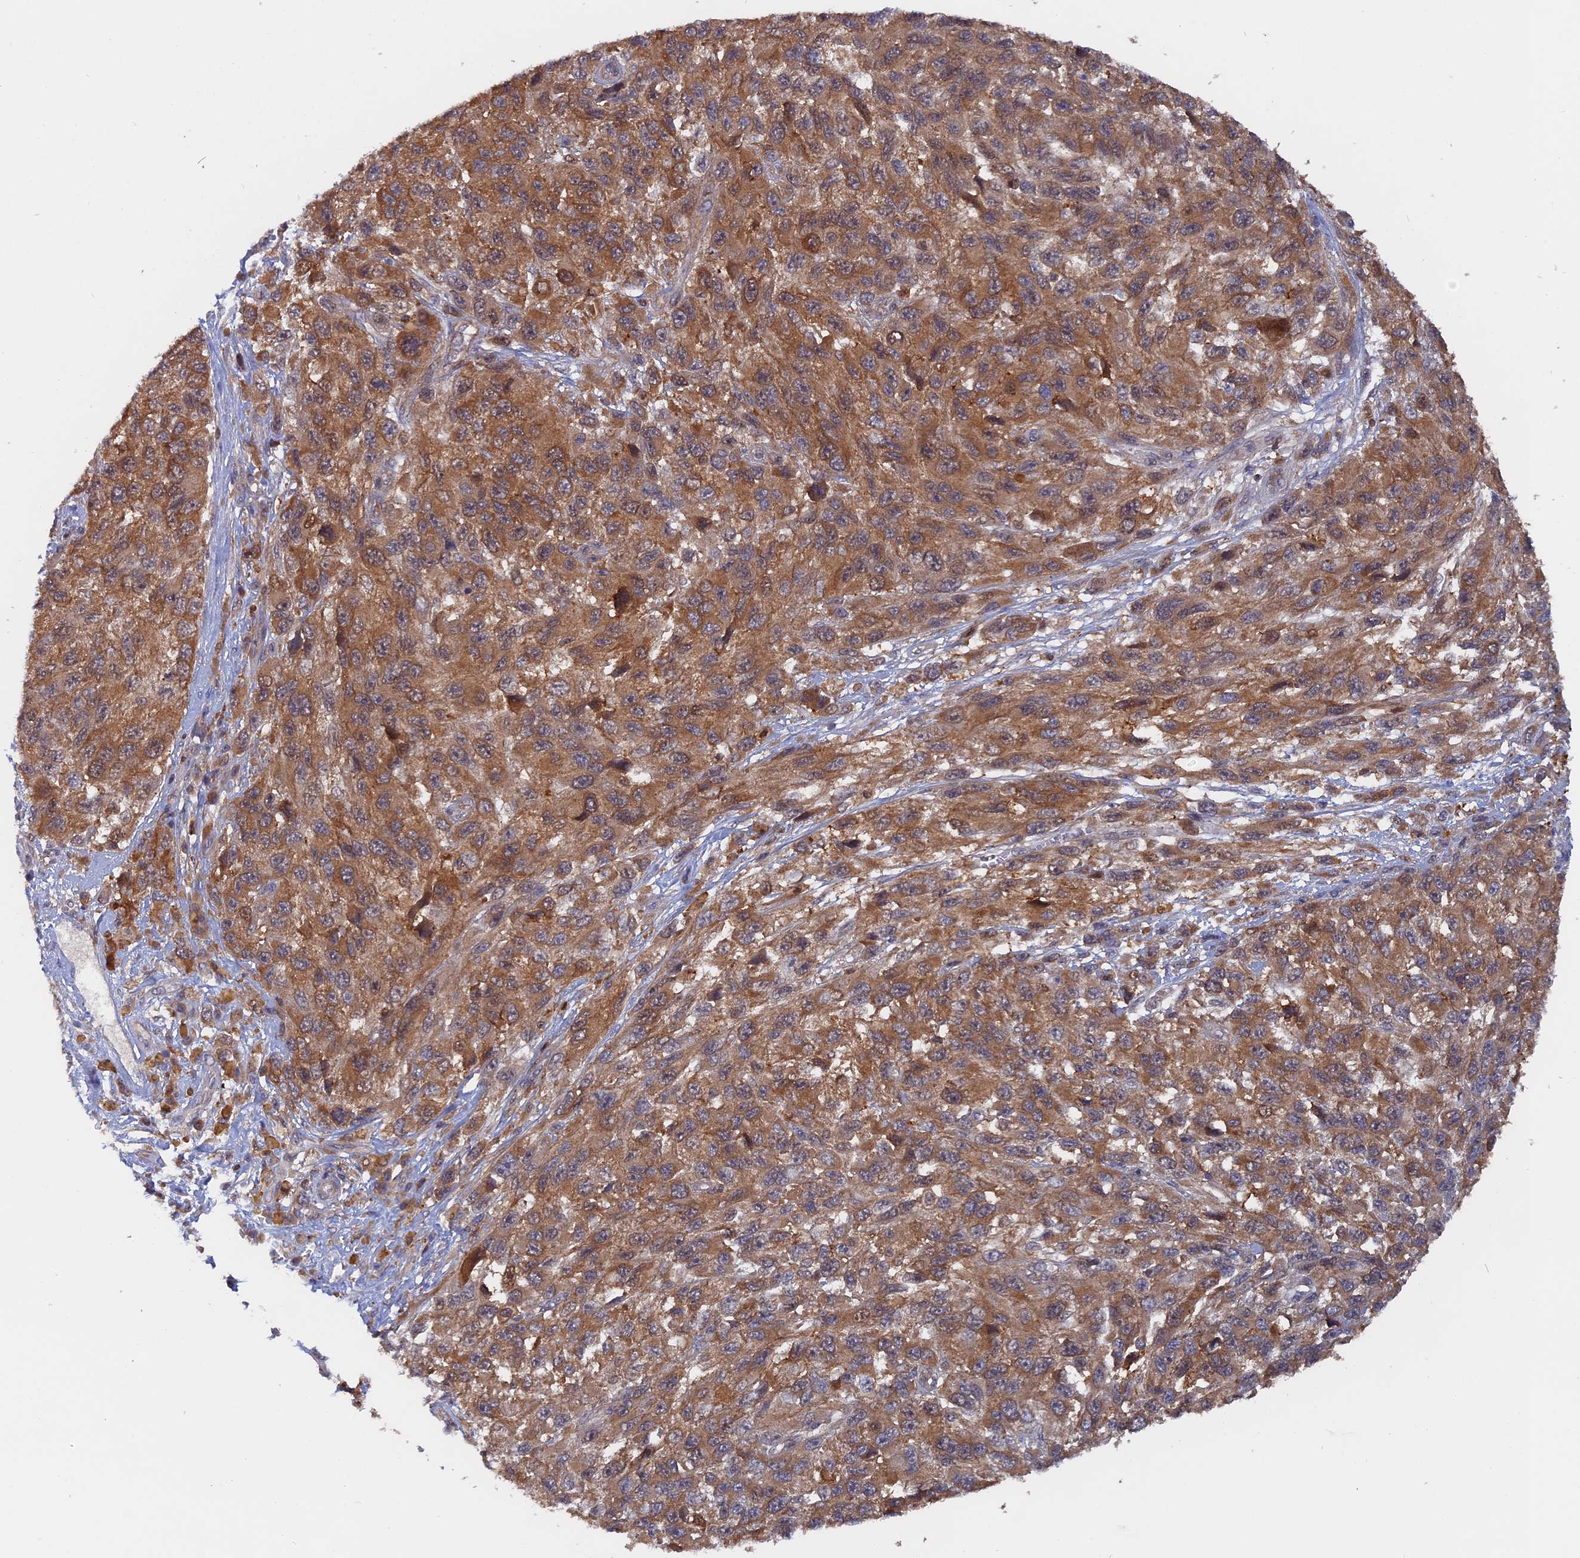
{"staining": {"intensity": "moderate", "quantity": ">75%", "location": "cytoplasmic/membranous"}, "tissue": "melanoma", "cell_type": "Tumor cells", "image_type": "cancer", "snomed": [{"axis": "morphology", "description": "Normal tissue, NOS"}, {"axis": "morphology", "description": "Malignant melanoma, NOS"}, {"axis": "topography", "description": "Skin"}], "caption": "This micrograph demonstrates melanoma stained with immunohistochemistry to label a protein in brown. The cytoplasmic/membranous of tumor cells show moderate positivity for the protein. Nuclei are counter-stained blue.", "gene": "BLVRA", "patient": {"sex": "female", "age": 96}}